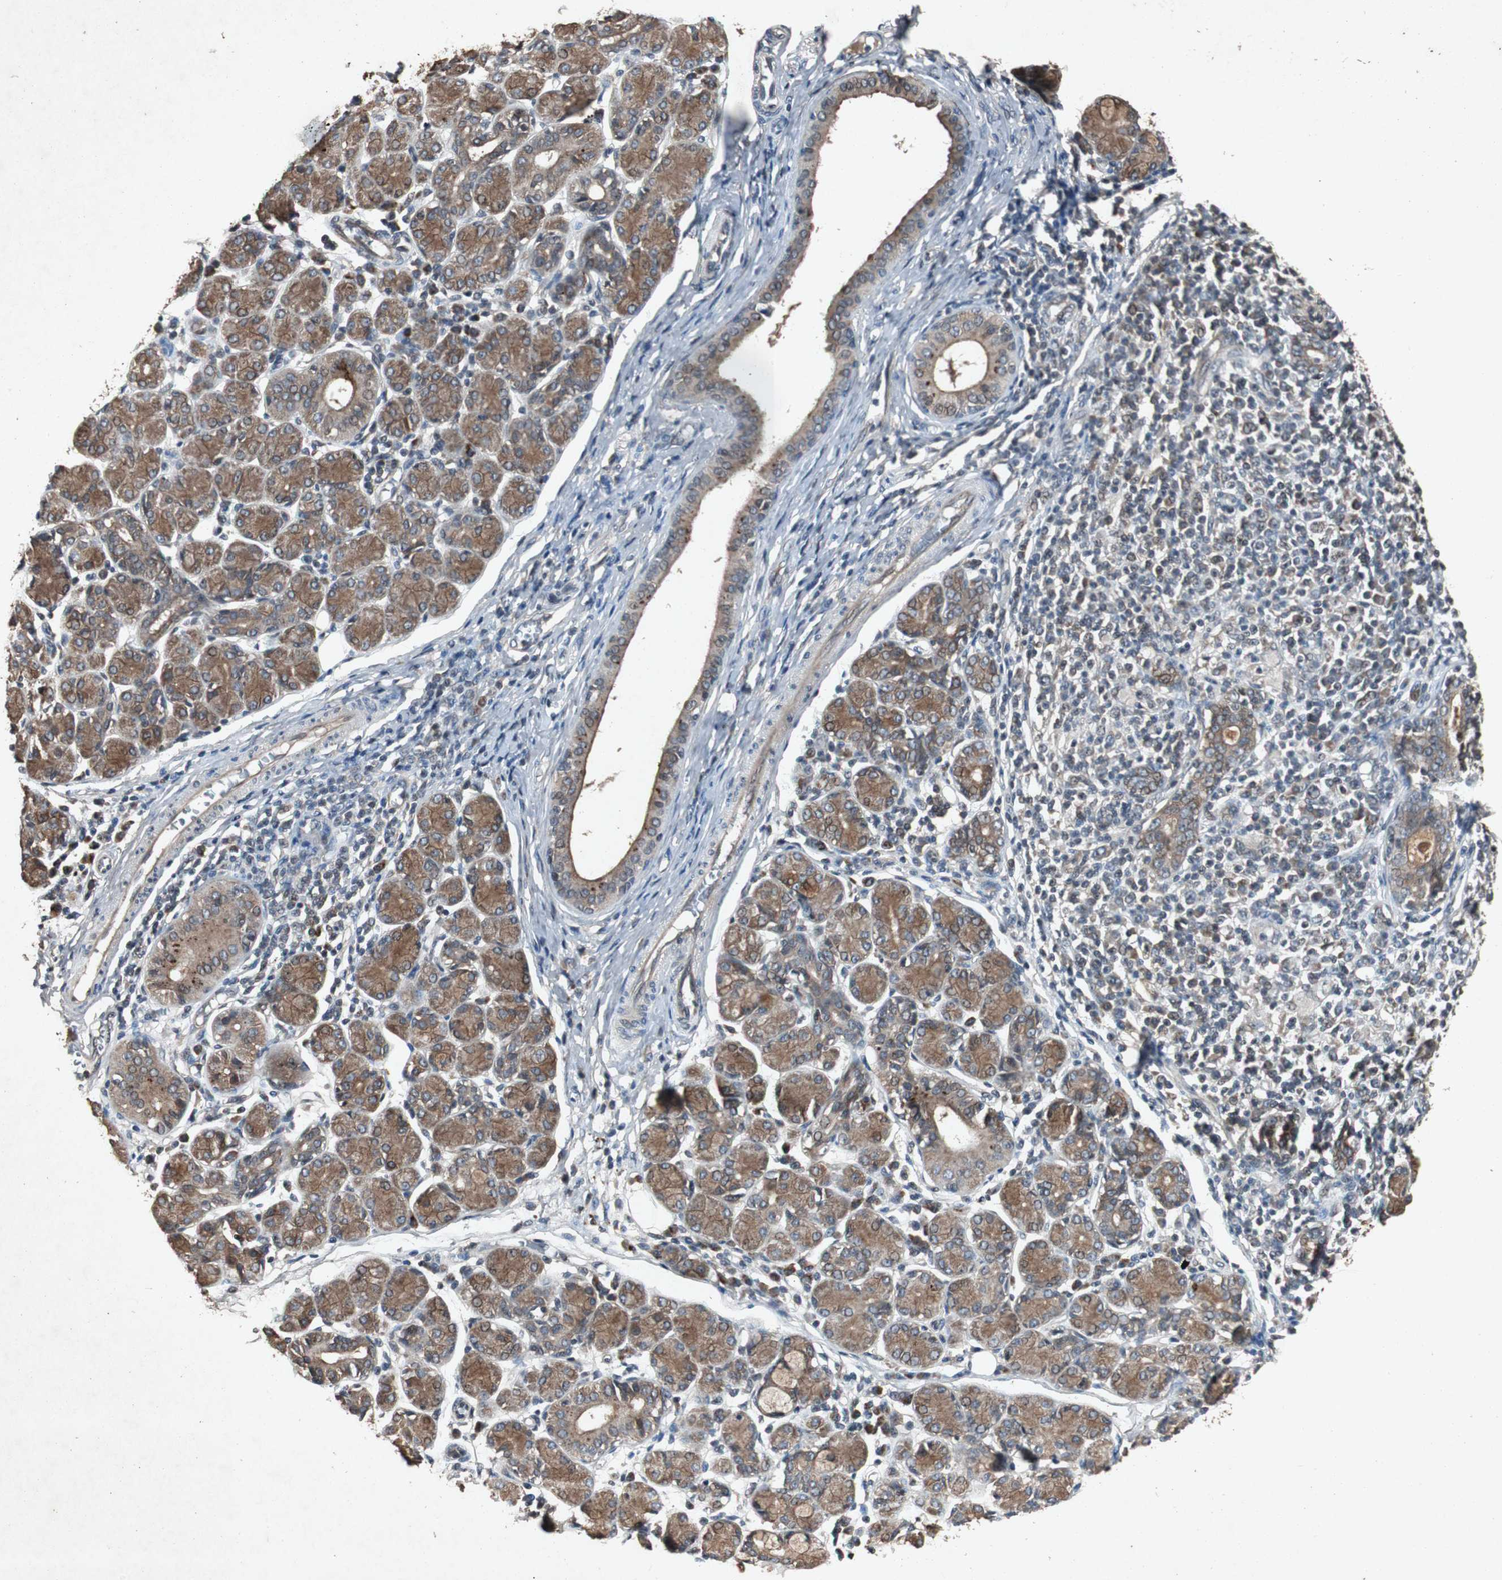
{"staining": {"intensity": "moderate", "quantity": ">75%", "location": "cytoplasmic/membranous"}, "tissue": "salivary gland", "cell_type": "Glandular cells", "image_type": "normal", "snomed": [{"axis": "morphology", "description": "Normal tissue, NOS"}, {"axis": "morphology", "description": "Inflammation, NOS"}, {"axis": "topography", "description": "Lymph node"}, {"axis": "topography", "description": "Salivary gland"}], "caption": "Protein staining demonstrates moderate cytoplasmic/membranous positivity in about >75% of glandular cells in normal salivary gland. The staining was performed using DAB to visualize the protein expression in brown, while the nuclei were stained in blue with hematoxylin (Magnification: 20x).", "gene": "SLIT2", "patient": {"sex": "male", "age": 3}}